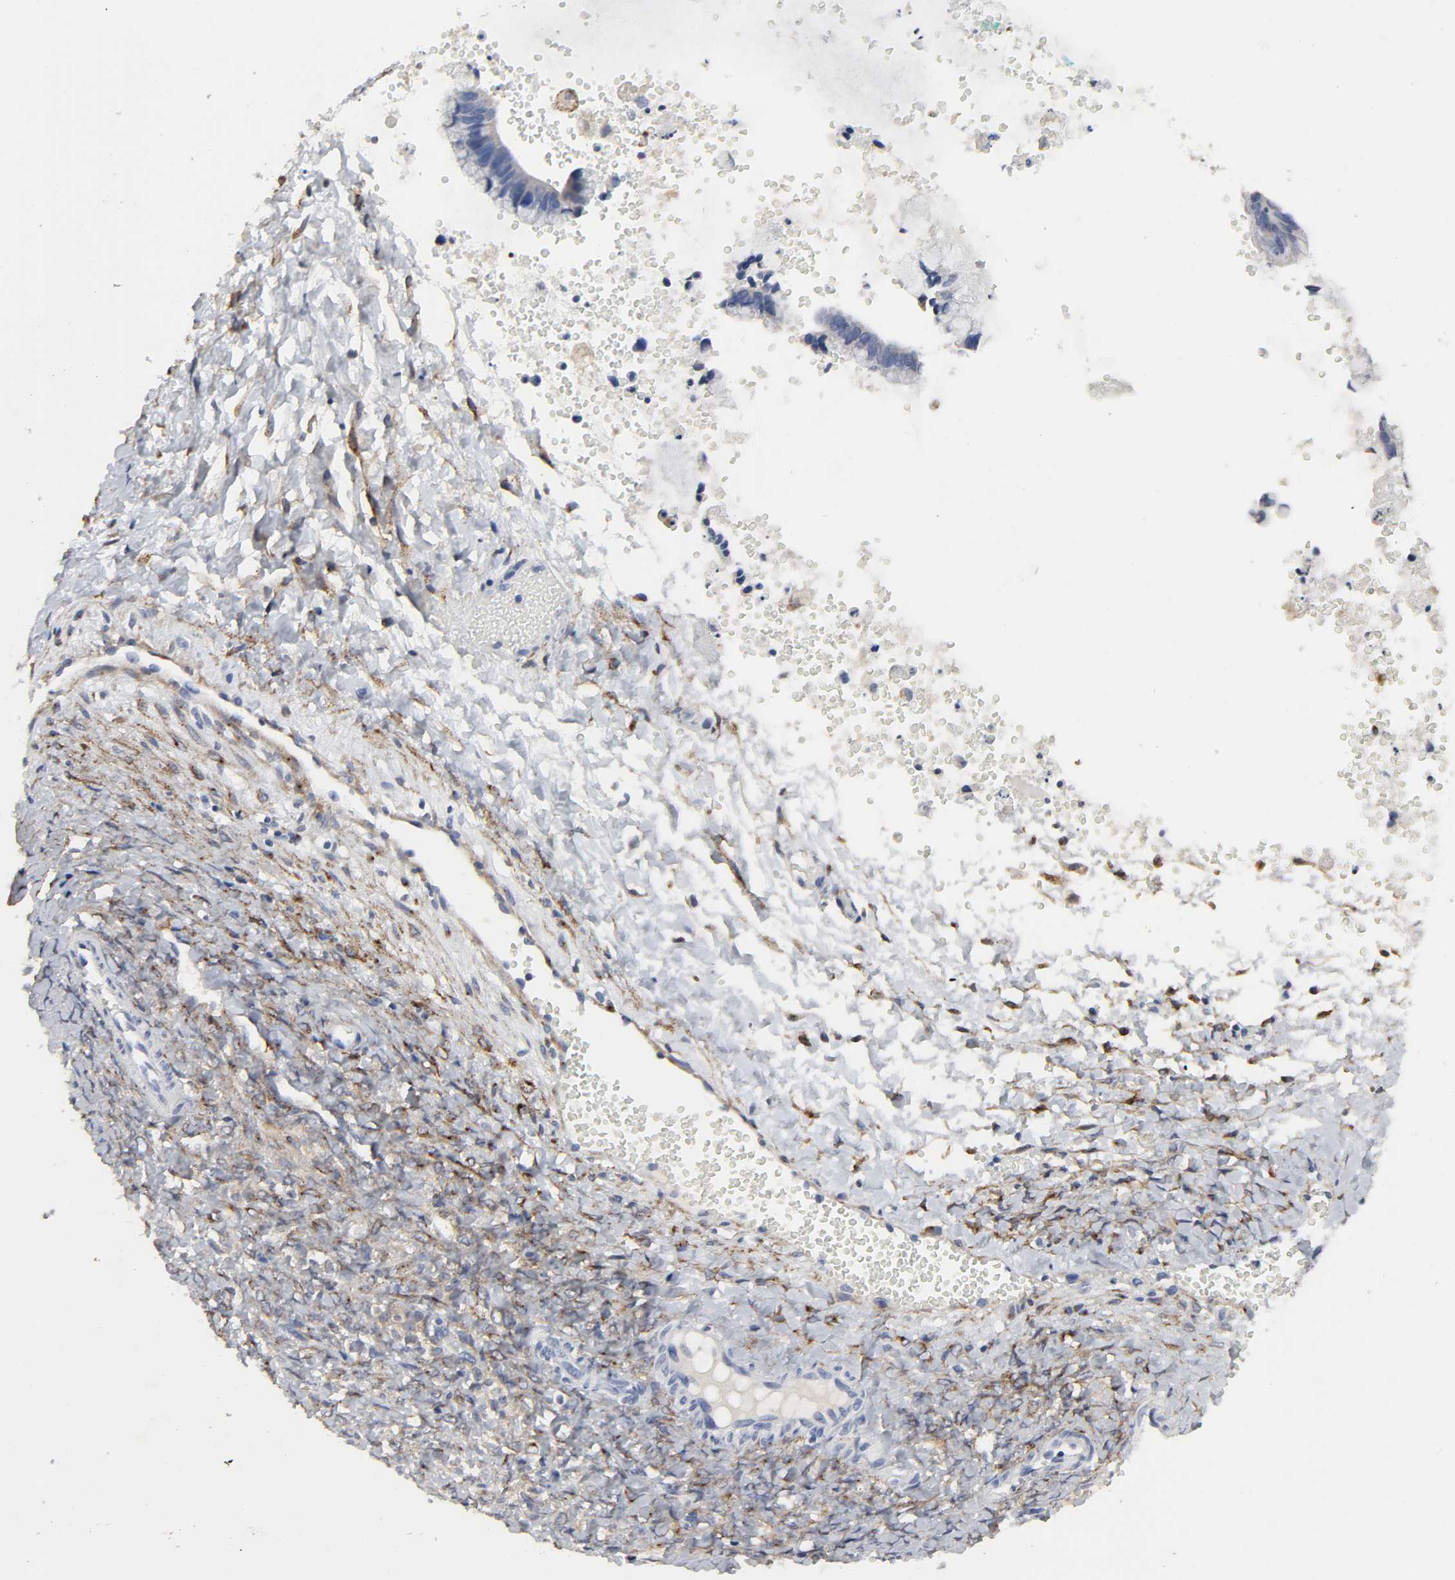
{"staining": {"intensity": "negative", "quantity": "none", "location": "none"}, "tissue": "ovarian cancer", "cell_type": "Tumor cells", "image_type": "cancer", "snomed": [{"axis": "morphology", "description": "Cystadenocarcinoma, mucinous, NOS"}, {"axis": "topography", "description": "Ovary"}], "caption": "Immunohistochemistry (IHC) of mucinous cystadenocarcinoma (ovarian) reveals no positivity in tumor cells.", "gene": "LRP1", "patient": {"sex": "female", "age": 36}}